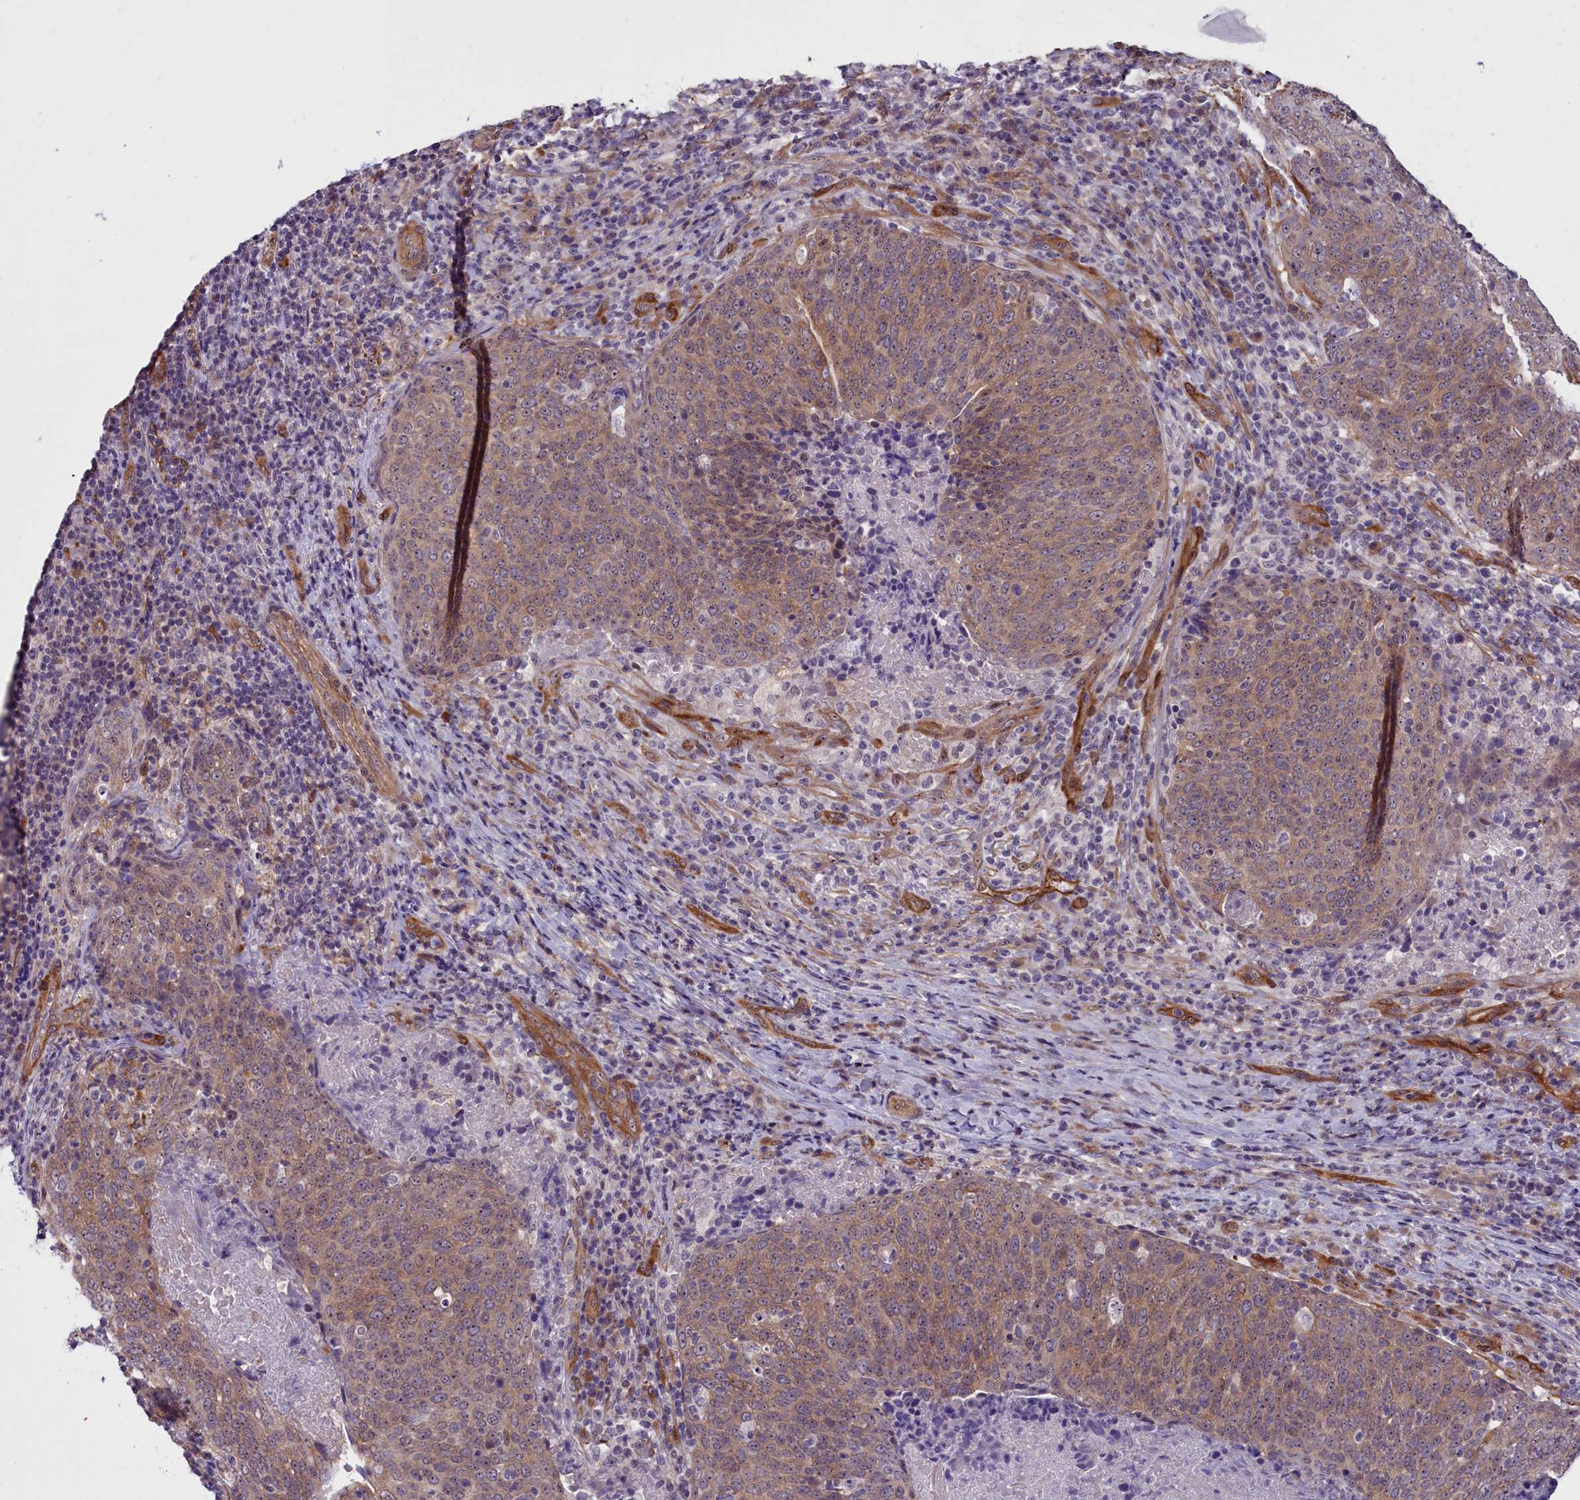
{"staining": {"intensity": "moderate", "quantity": ">75%", "location": "cytoplasmic/membranous"}, "tissue": "head and neck cancer", "cell_type": "Tumor cells", "image_type": "cancer", "snomed": [{"axis": "morphology", "description": "Squamous cell carcinoma, NOS"}, {"axis": "morphology", "description": "Squamous cell carcinoma, metastatic, NOS"}, {"axis": "topography", "description": "Lymph node"}, {"axis": "topography", "description": "Head-Neck"}], "caption": "Protein positivity by immunohistochemistry displays moderate cytoplasmic/membranous expression in about >75% of tumor cells in head and neck cancer.", "gene": "BCAR1", "patient": {"sex": "male", "age": 62}}